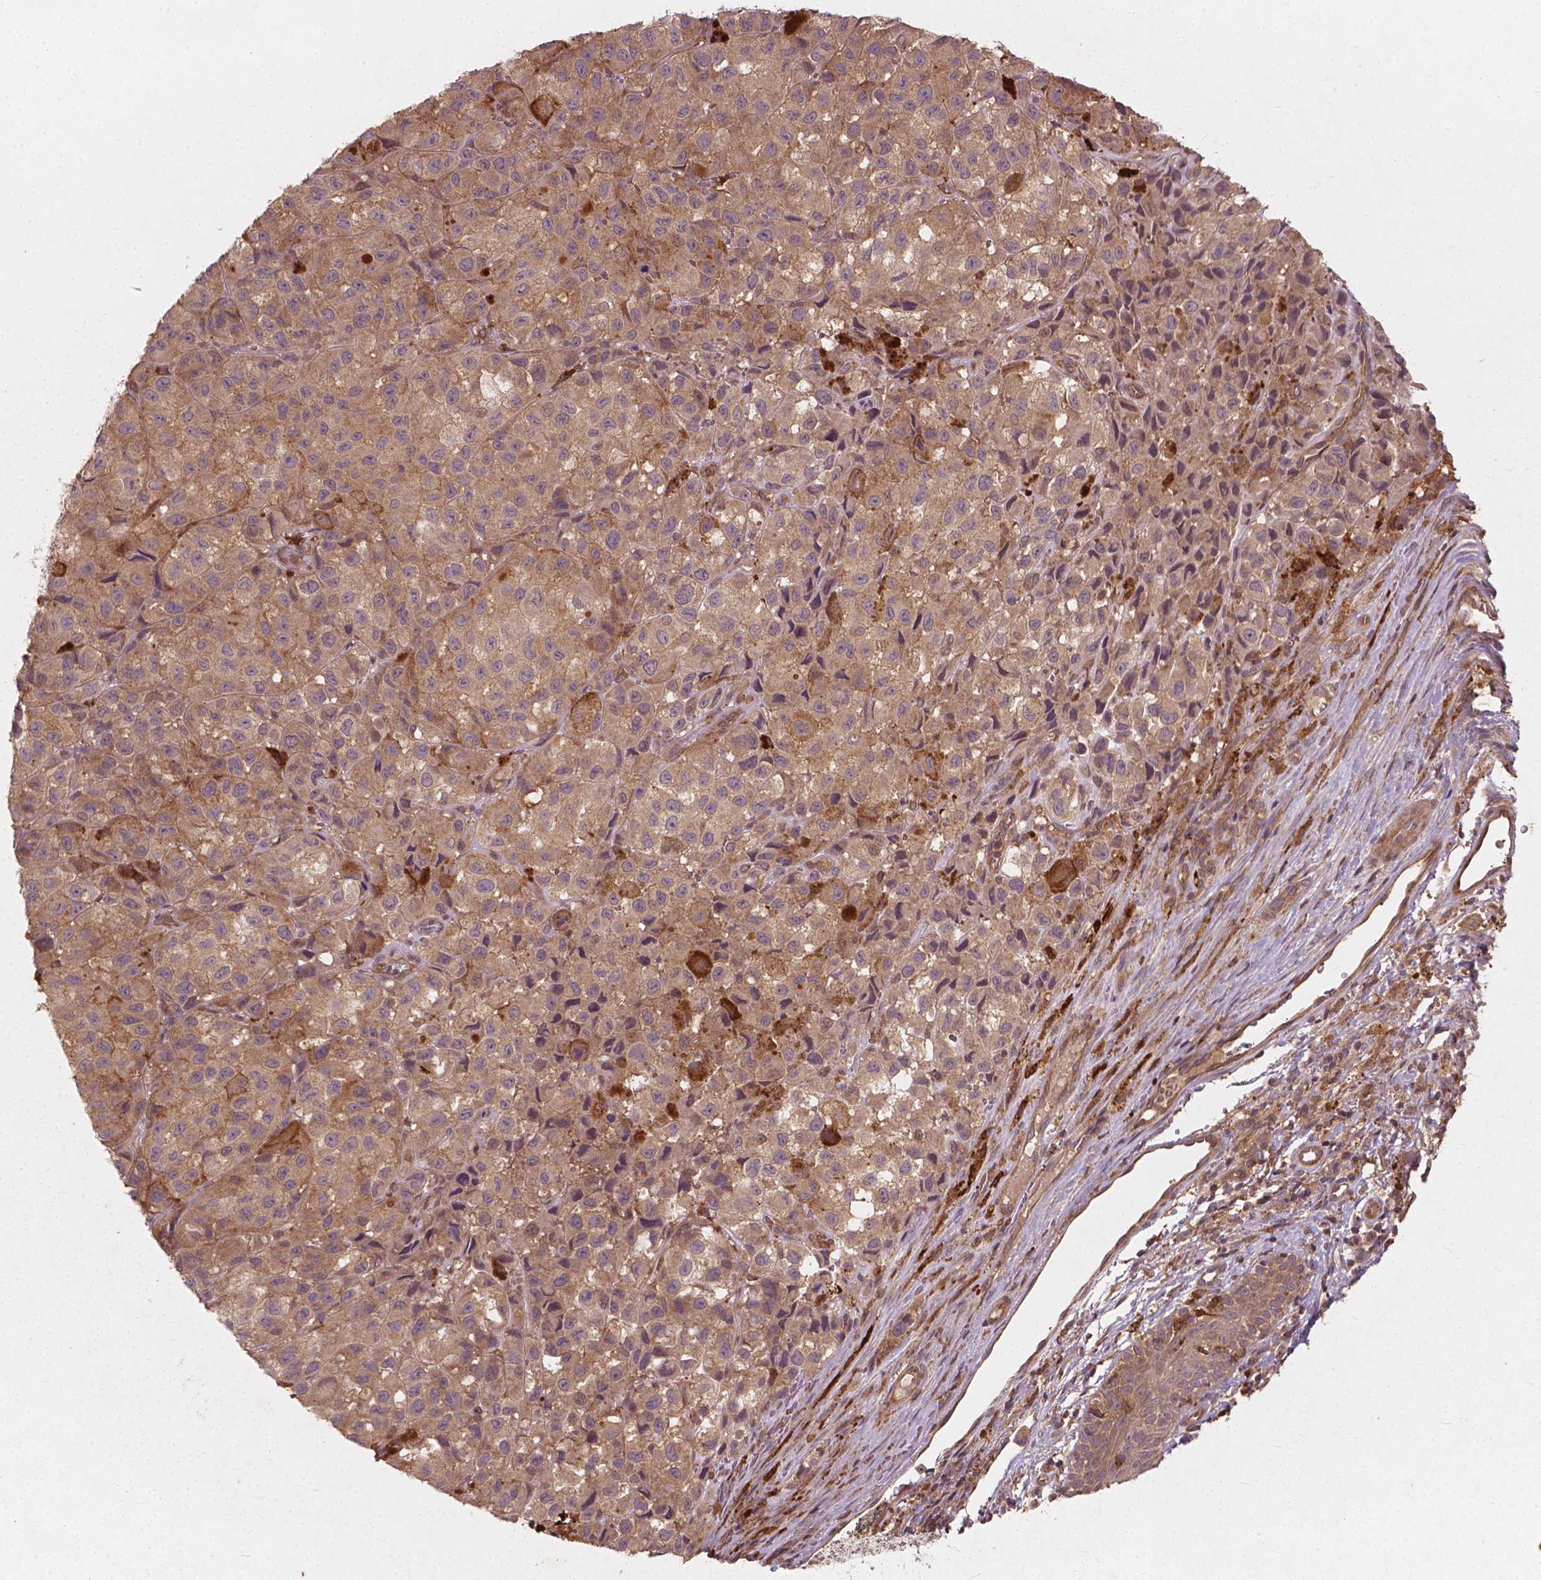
{"staining": {"intensity": "strong", "quantity": "<25%", "location": "cytoplasmic/membranous"}, "tissue": "melanoma", "cell_type": "Tumor cells", "image_type": "cancer", "snomed": [{"axis": "morphology", "description": "Malignant melanoma, NOS"}, {"axis": "topography", "description": "Skin"}], "caption": "The image shows staining of malignant melanoma, revealing strong cytoplasmic/membranous protein positivity (brown color) within tumor cells.", "gene": "CYFIP2", "patient": {"sex": "male", "age": 93}}